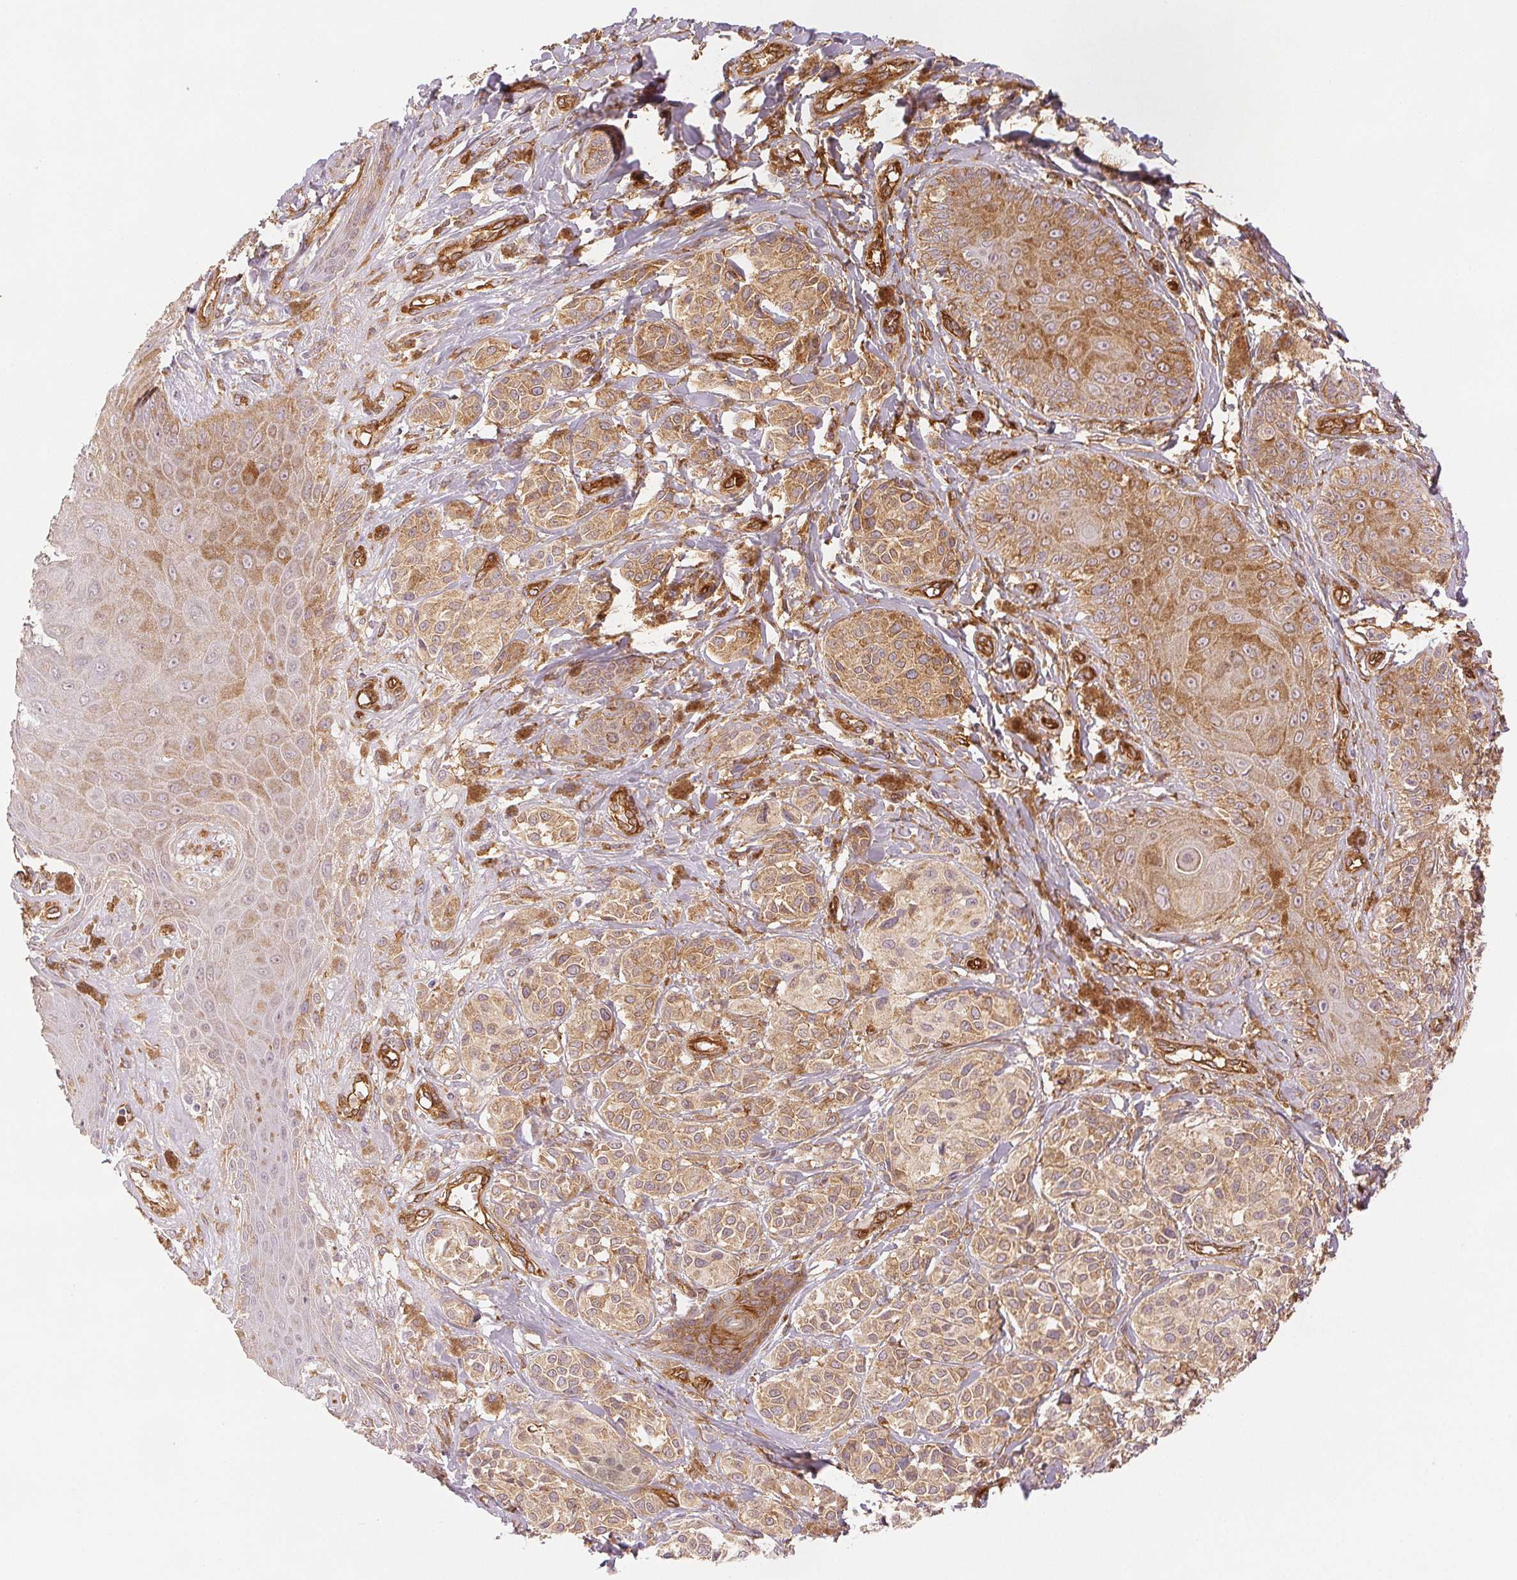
{"staining": {"intensity": "moderate", "quantity": ">75%", "location": "cytoplasmic/membranous"}, "tissue": "melanoma", "cell_type": "Tumor cells", "image_type": "cancer", "snomed": [{"axis": "morphology", "description": "Malignant melanoma, NOS"}, {"axis": "topography", "description": "Skin"}], "caption": "Human malignant melanoma stained with a protein marker demonstrates moderate staining in tumor cells.", "gene": "DIAPH2", "patient": {"sex": "female", "age": 80}}